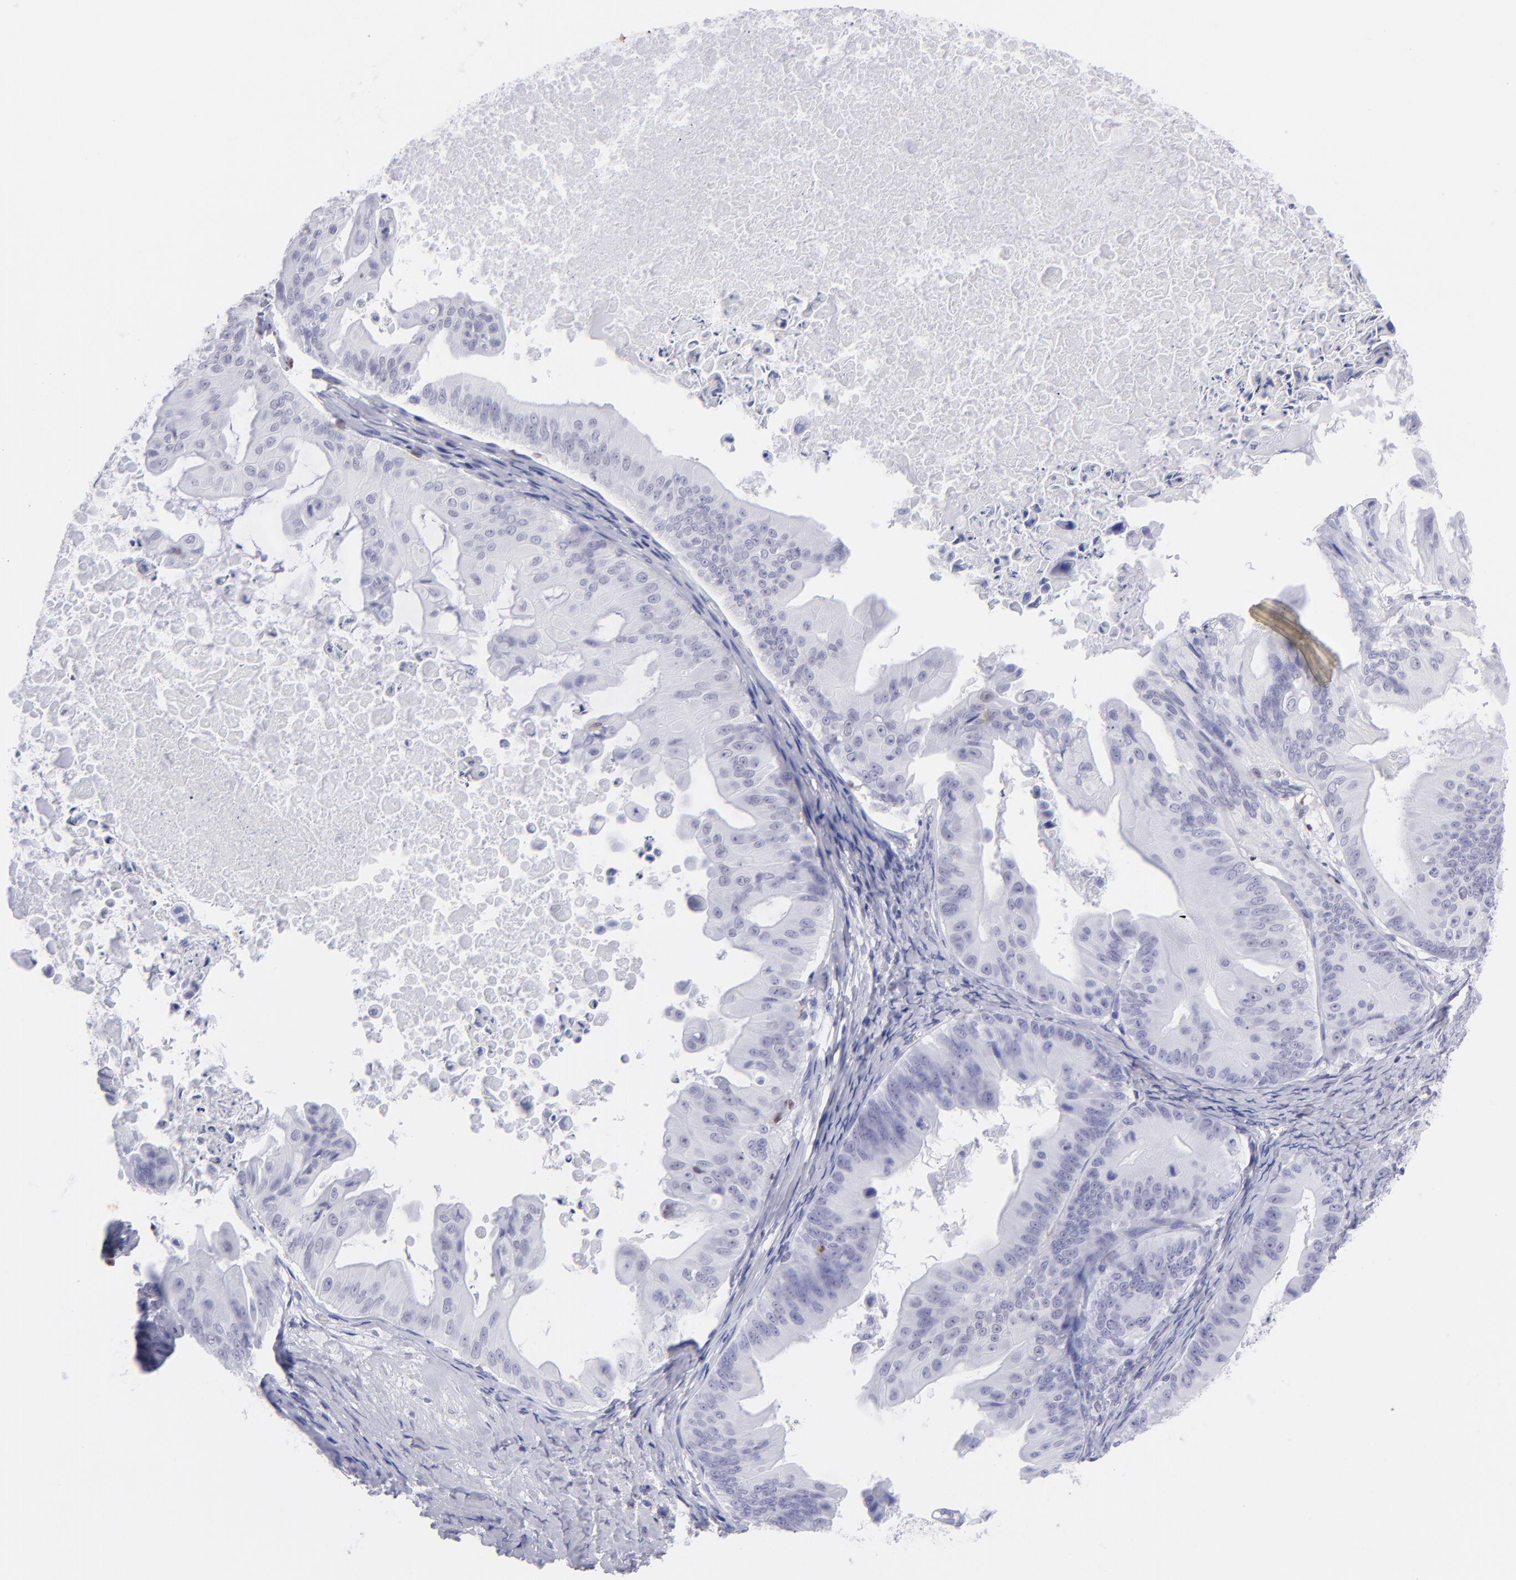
{"staining": {"intensity": "negative", "quantity": "none", "location": "none"}, "tissue": "ovarian cancer", "cell_type": "Tumor cells", "image_type": "cancer", "snomed": [{"axis": "morphology", "description": "Cystadenocarcinoma, mucinous, NOS"}, {"axis": "topography", "description": "Ovary"}], "caption": "This image is of ovarian cancer (mucinous cystadenocarcinoma) stained with immunohistochemistry (IHC) to label a protein in brown with the nuclei are counter-stained blue. There is no staining in tumor cells. (Stains: DAB (3,3'-diaminobenzidine) immunohistochemistry with hematoxylin counter stain, Microscopy: brightfield microscopy at high magnification).", "gene": "MITF", "patient": {"sex": "female", "age": 37}}